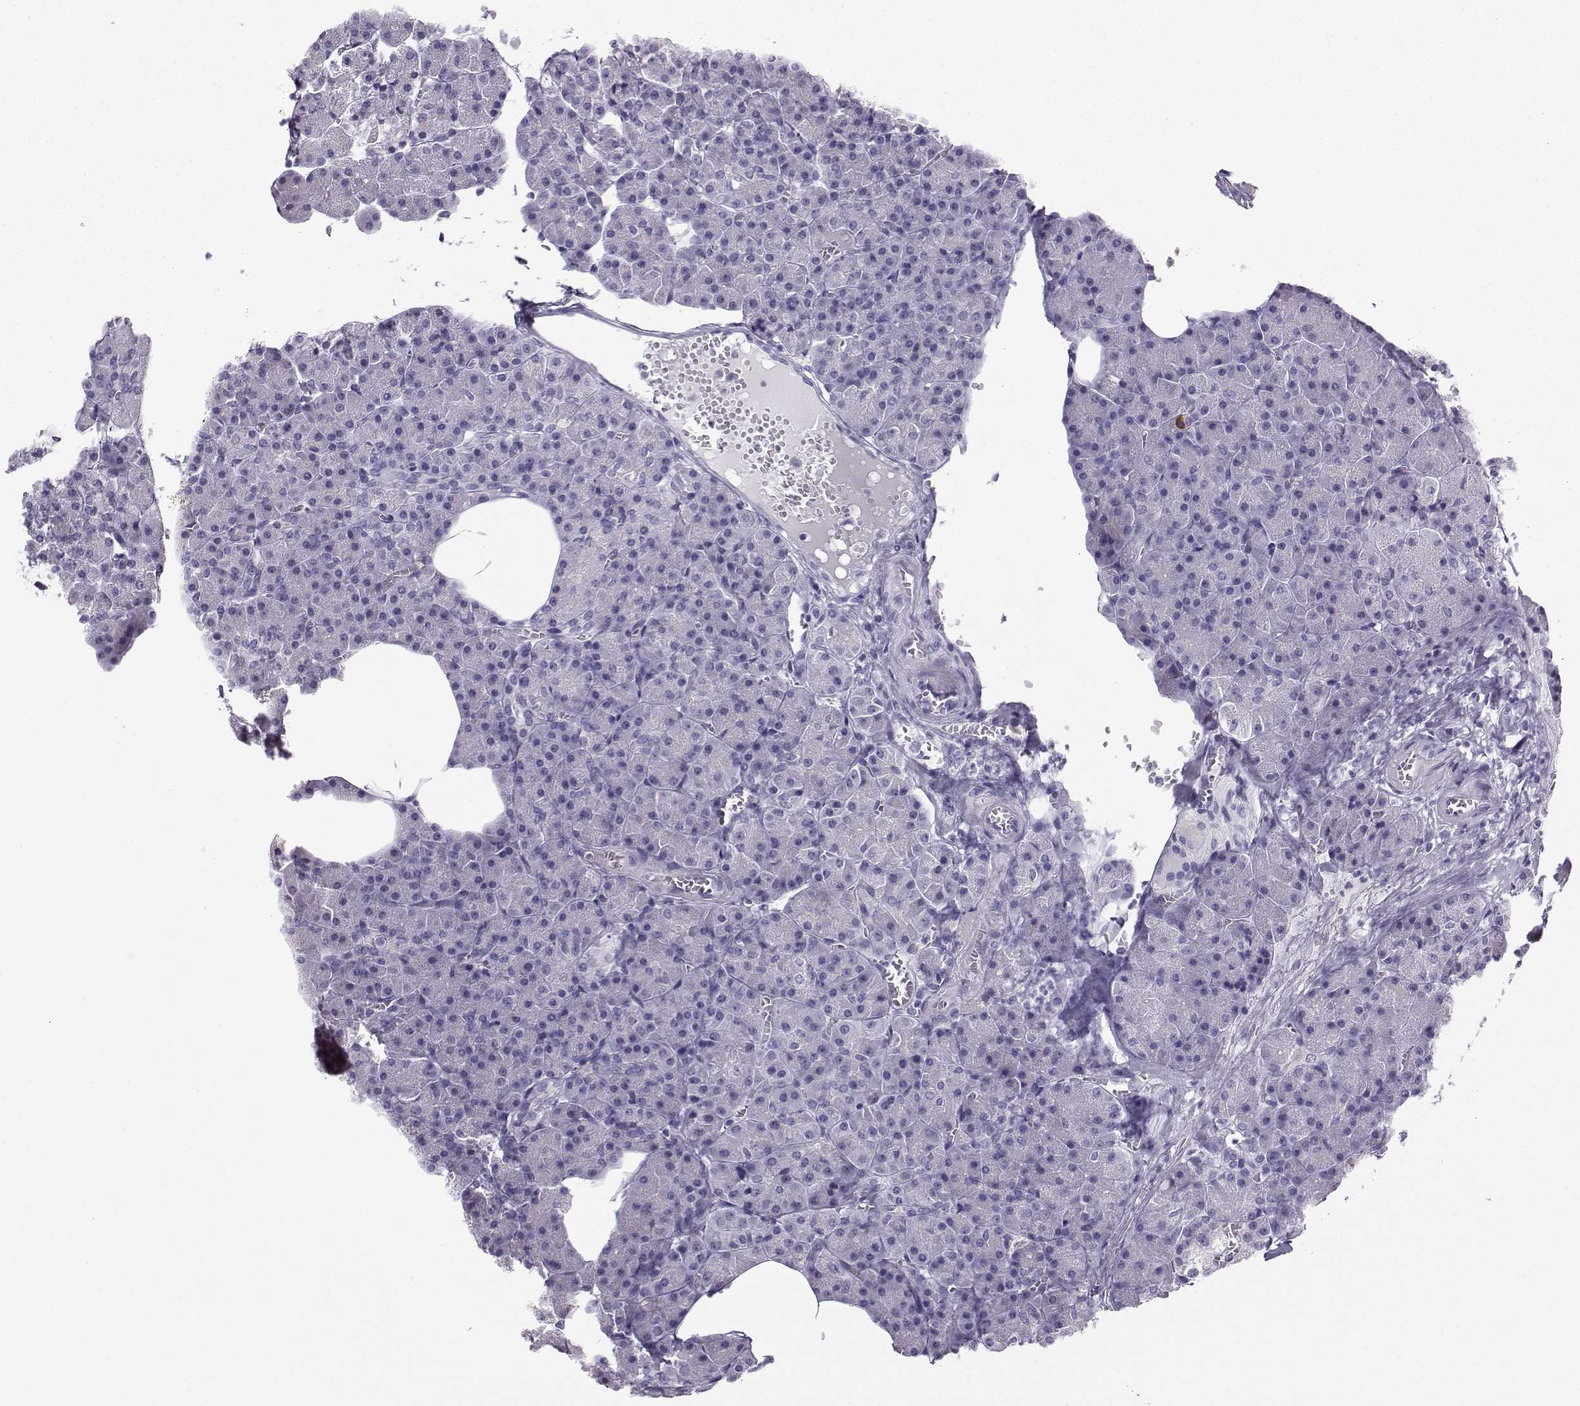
{"staining": {"intensity": "negative", "quantity": "none", "location": "none"}, "tissue": "pancreas", "cell_type": "Exocrine glandular cells", "image_type": "normal", "snomed": [{"axis": "morphology", "description": "Normal tissue, NOS"}, {"axis": "topography", "description": "Pancreas"}], "caption": "Immunohistochemical staining of unremarkable pancreas demonstrates no significant positivity in exocrine glandular cells.", "gene": "ZBTB8B", "patient": {"sex": "female", "age": 45}}